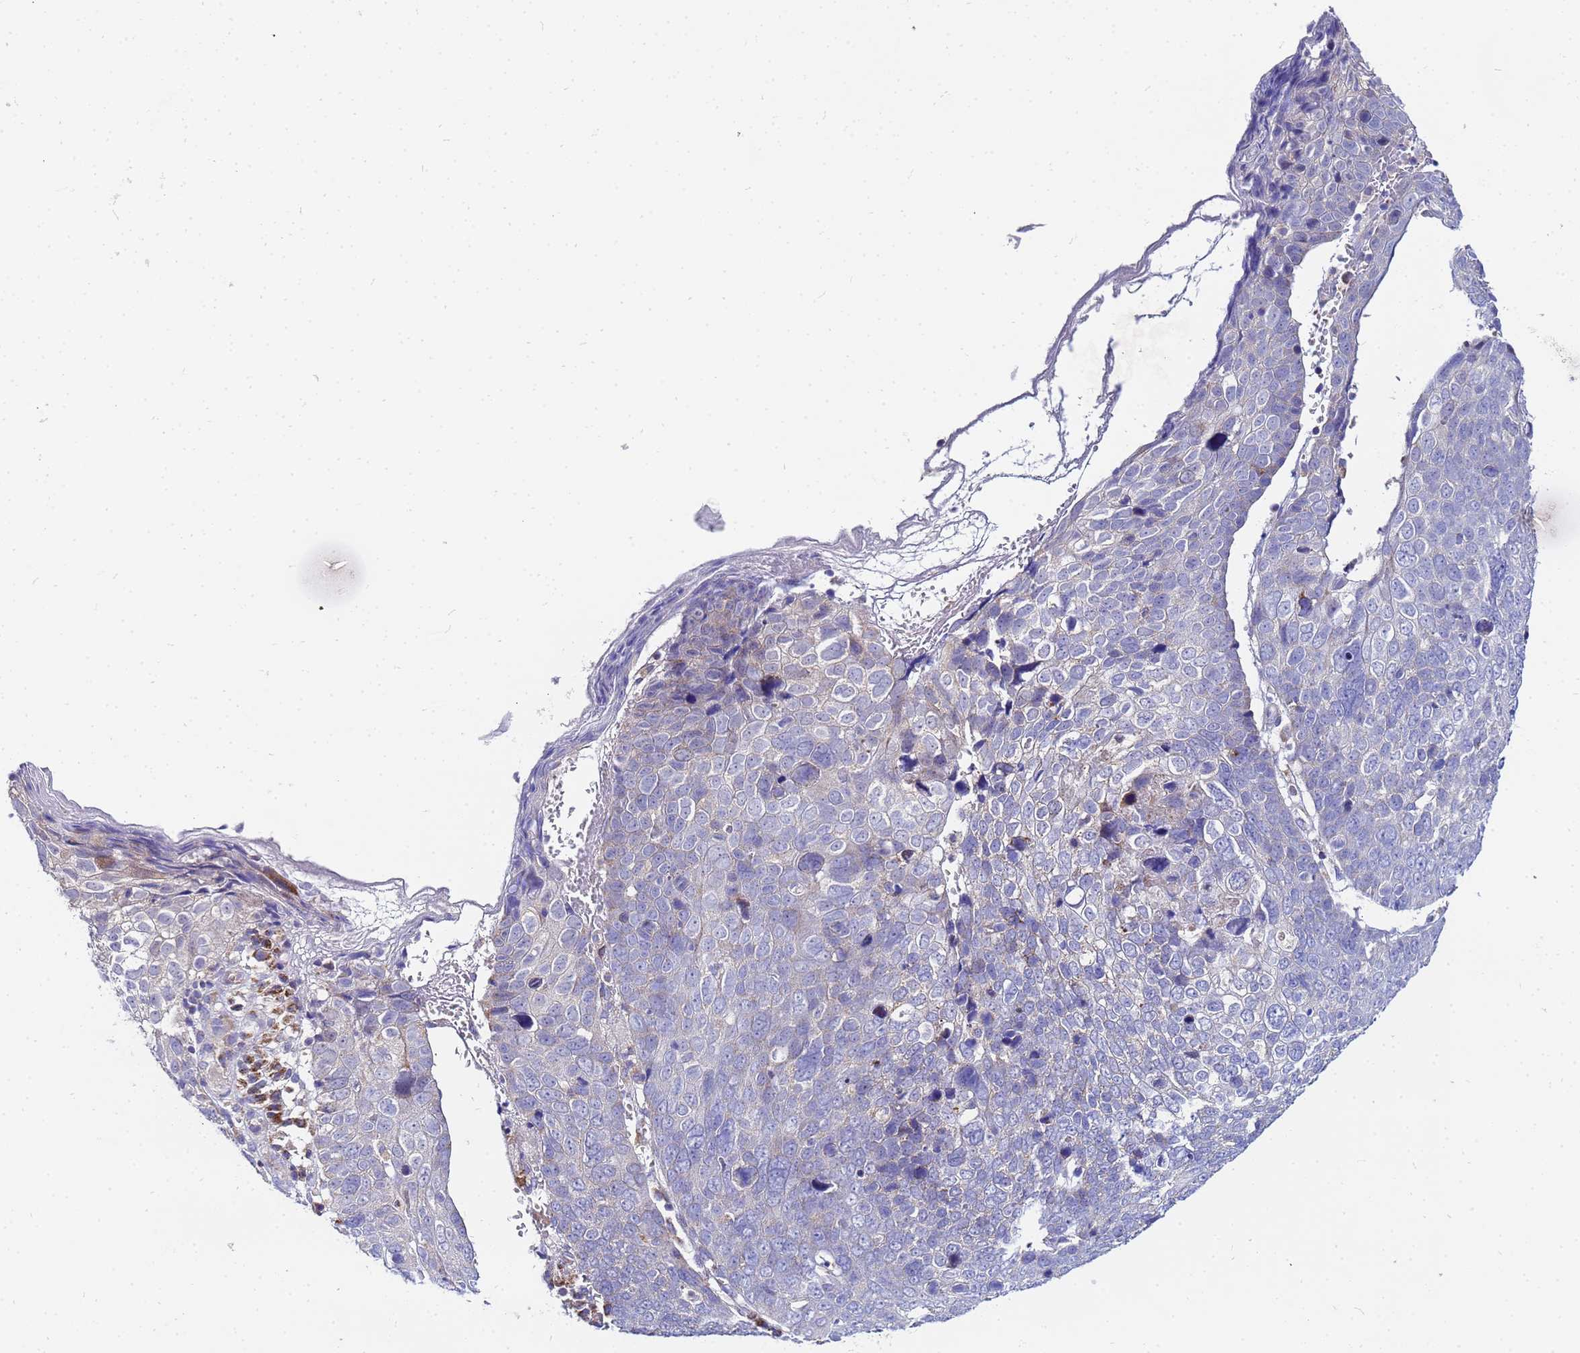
{"staining": {"intensity": "negative", "quantity": "none", "location": "none"}, "tissue": "skin cancer", "cell_type": "Tumor cells", "image_type": "cancer", "snomed": [{"axis": "morphology", "description": "Squamous cell carcinoma, NOS"}, {"axis": "topography", "description": "Skin"}], "caption": "Tumor cells show no significant expression in skin cancer (squamous cell carcinoma).", "gene": "FAHD2A", "patient": {"sex": "male", "age": 71}}